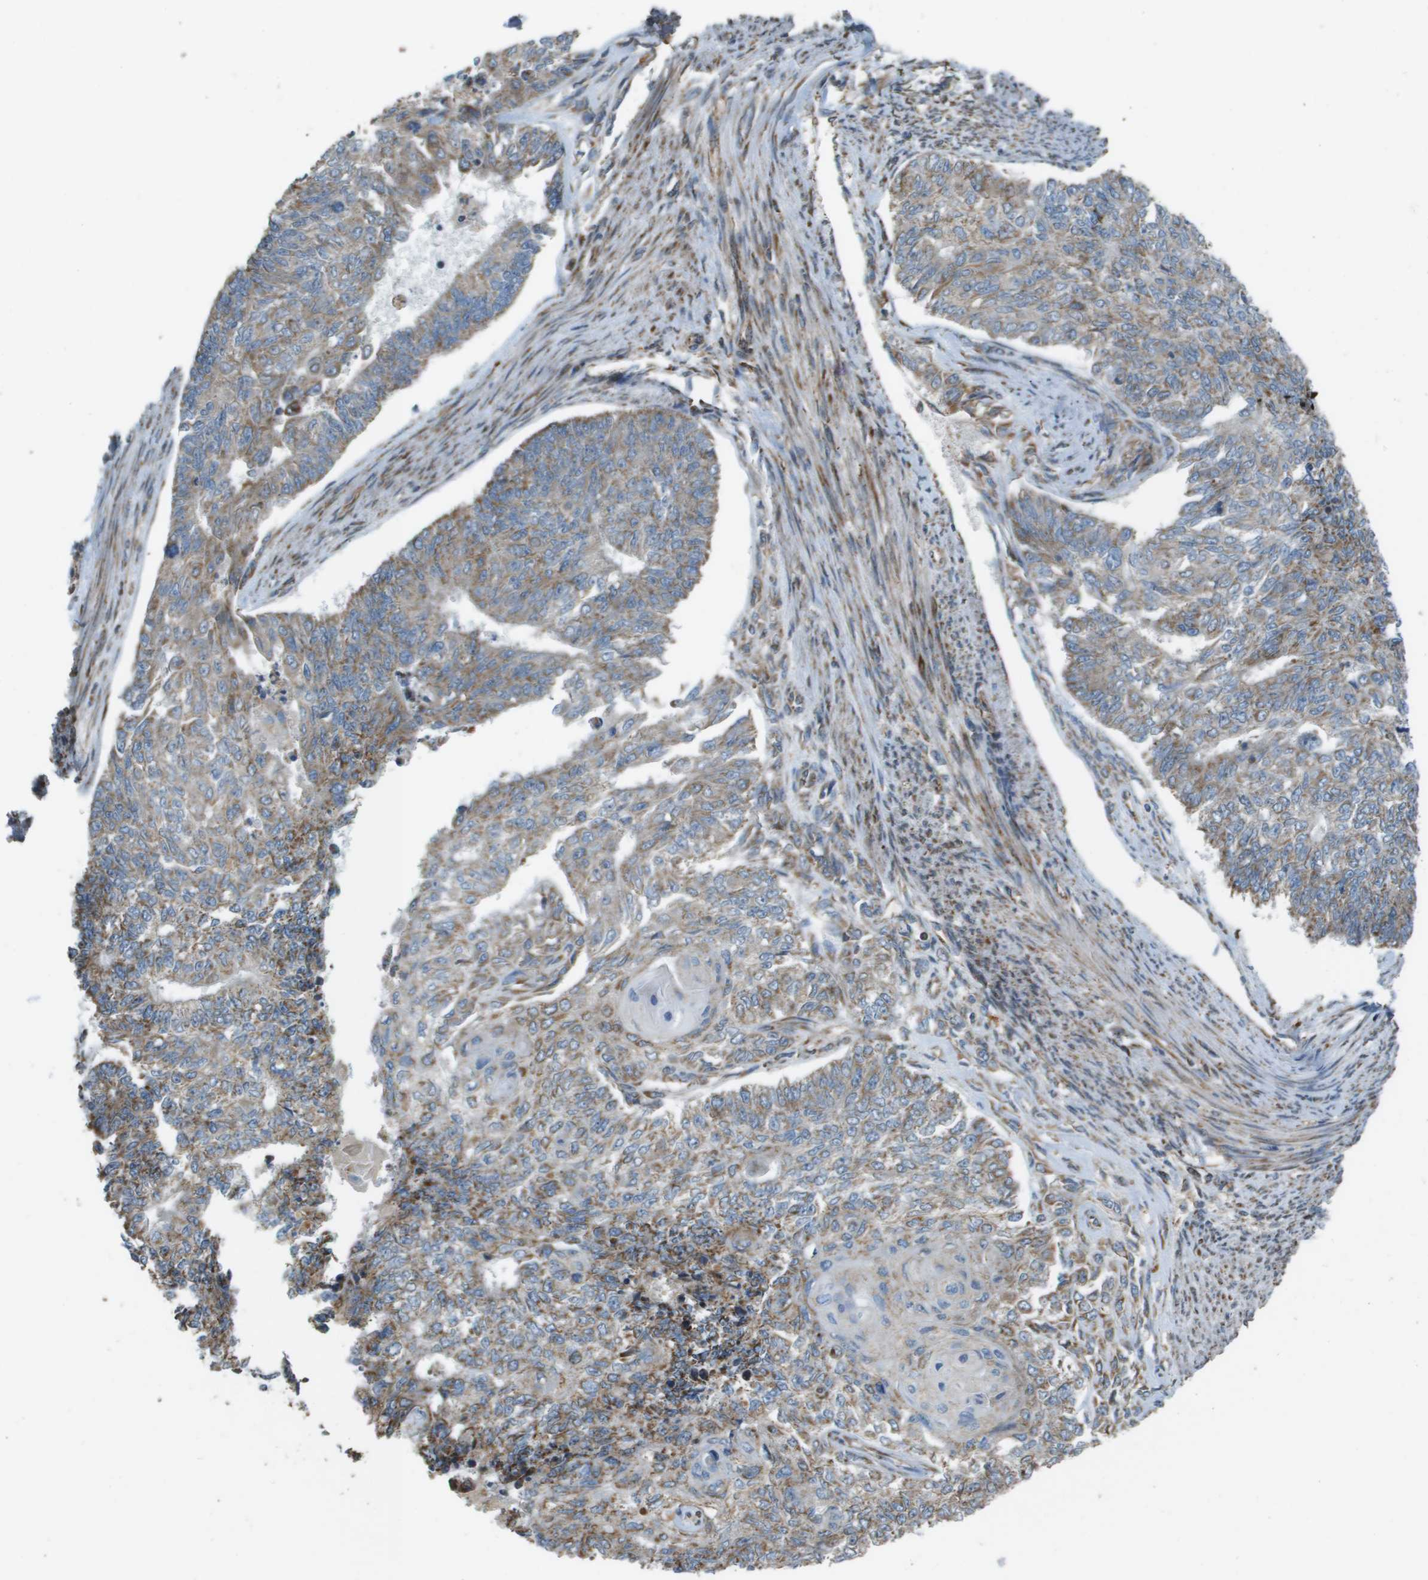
{"staining": {"intensity": "weak", "quantity": ">75%", "location": "cytoplasmic/membranous"}, "tissue": "endometrial cancer", "cell_type": "Tumor cells", "image_type": "cancer", "snomed": [{"axis": "morphology", "description": "Adenocarcinoma, NOS"}, {"axis": "topography", "description": "Endometrium"}], "caption": "This photomicrograph shows endometrial adenocarcinoma stained with immunohistochemistry to label a protein in brown. The cytoplasmic/membranous of tumor cells show weak positivity for the protein. Nuclei are counter-stained blue.", "gene": "NRK", "patient": {"sex": "female", "age": 32}}